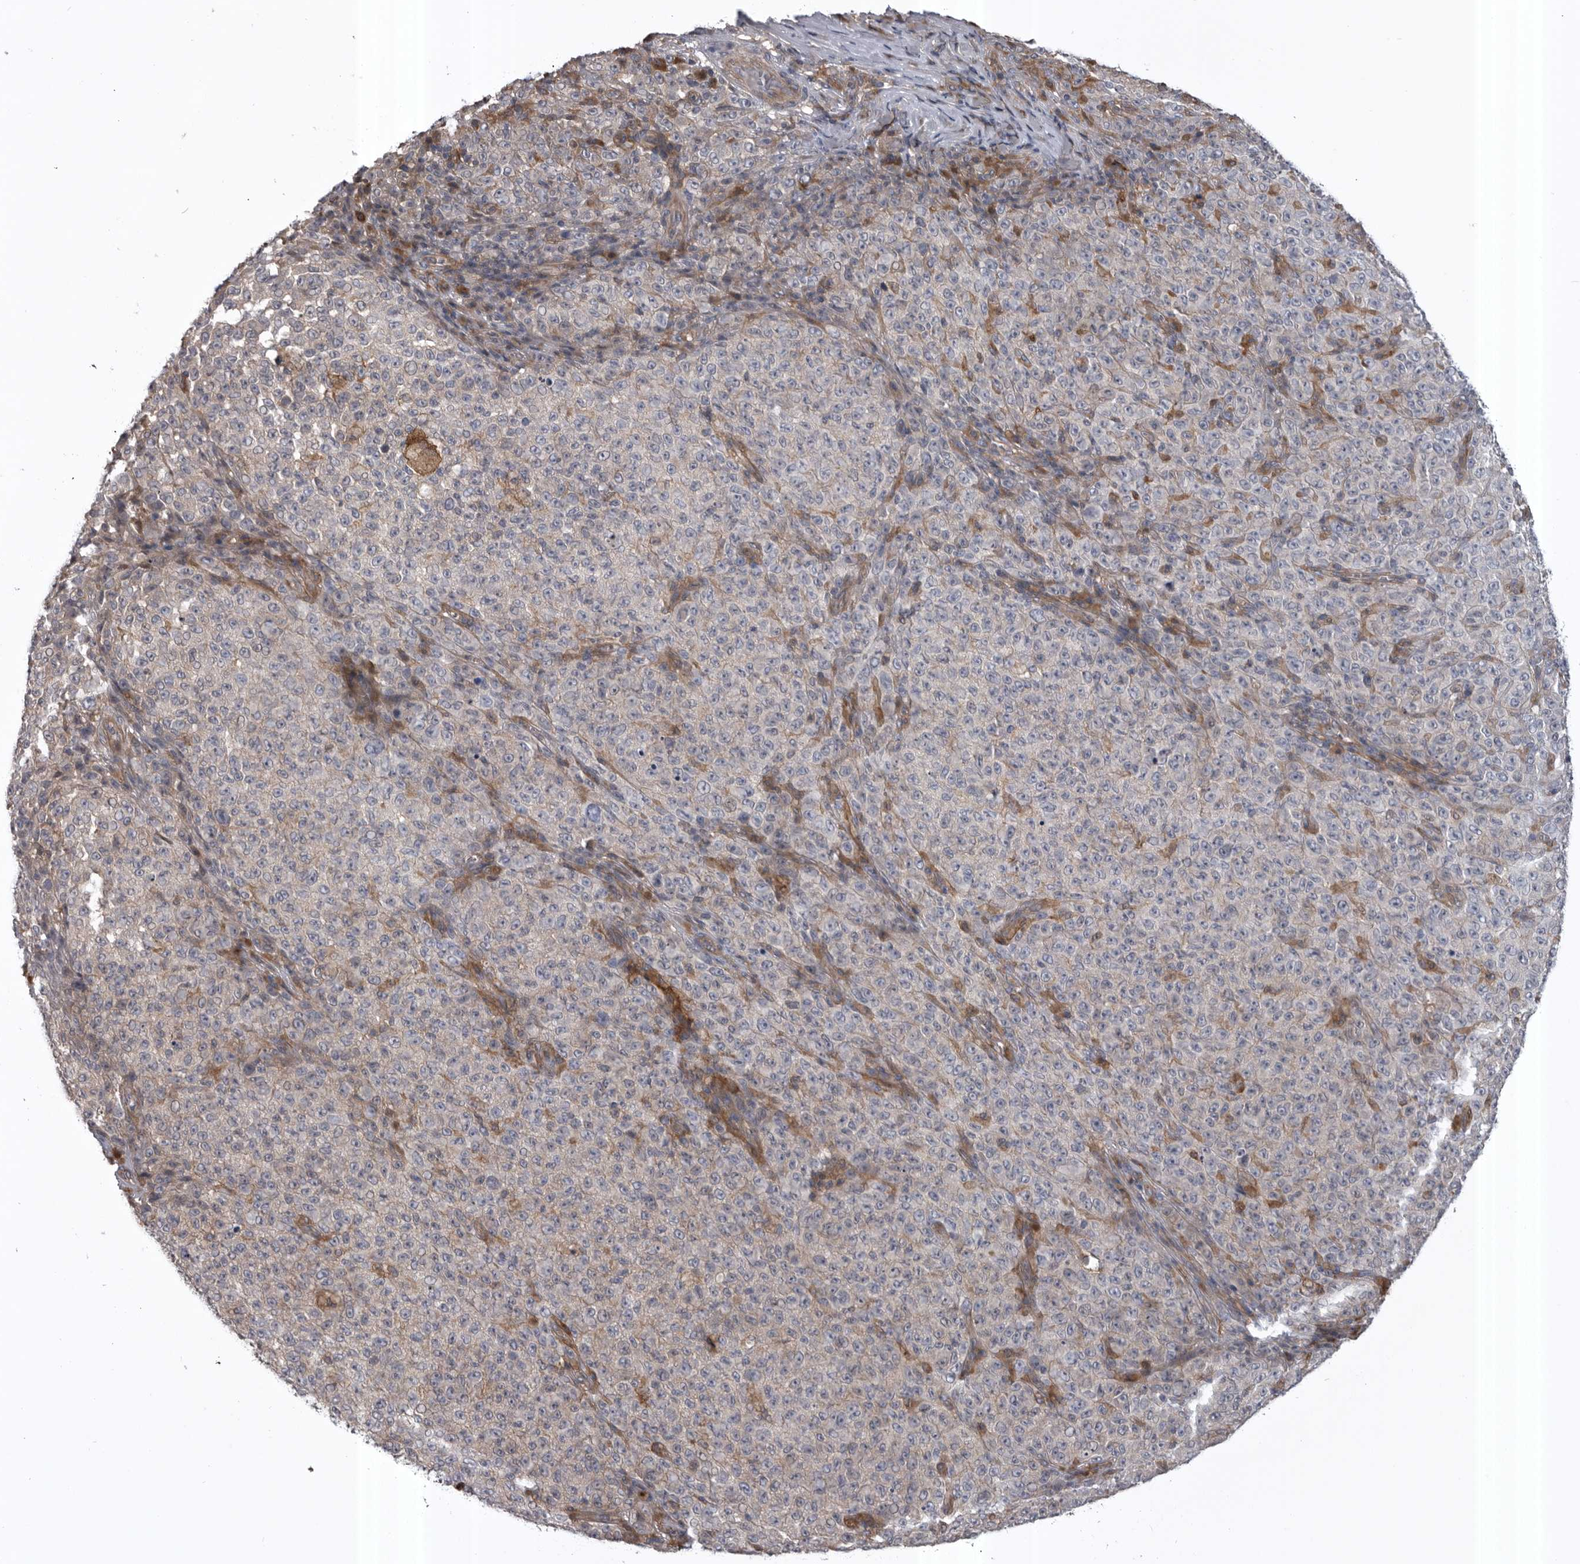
{"staining": {"intensity": "negative", "quantity": "none", "location": "none"}, "tissue": "melanoma", "cell_type": "Tumor cells", "image_type": "cancer", "snomed": [{"axis": "morphology", "description": "Malignant melanoma, NOS"}, {"axis": "topography", "description": "Skin"}], "caption": "Melanoma stained for a protein using immunohistochemistry (IHC) reveals no expression tumor cells.", "gene": "RAB3GAP2", "patient": {"sex": "female", "age": 82}}